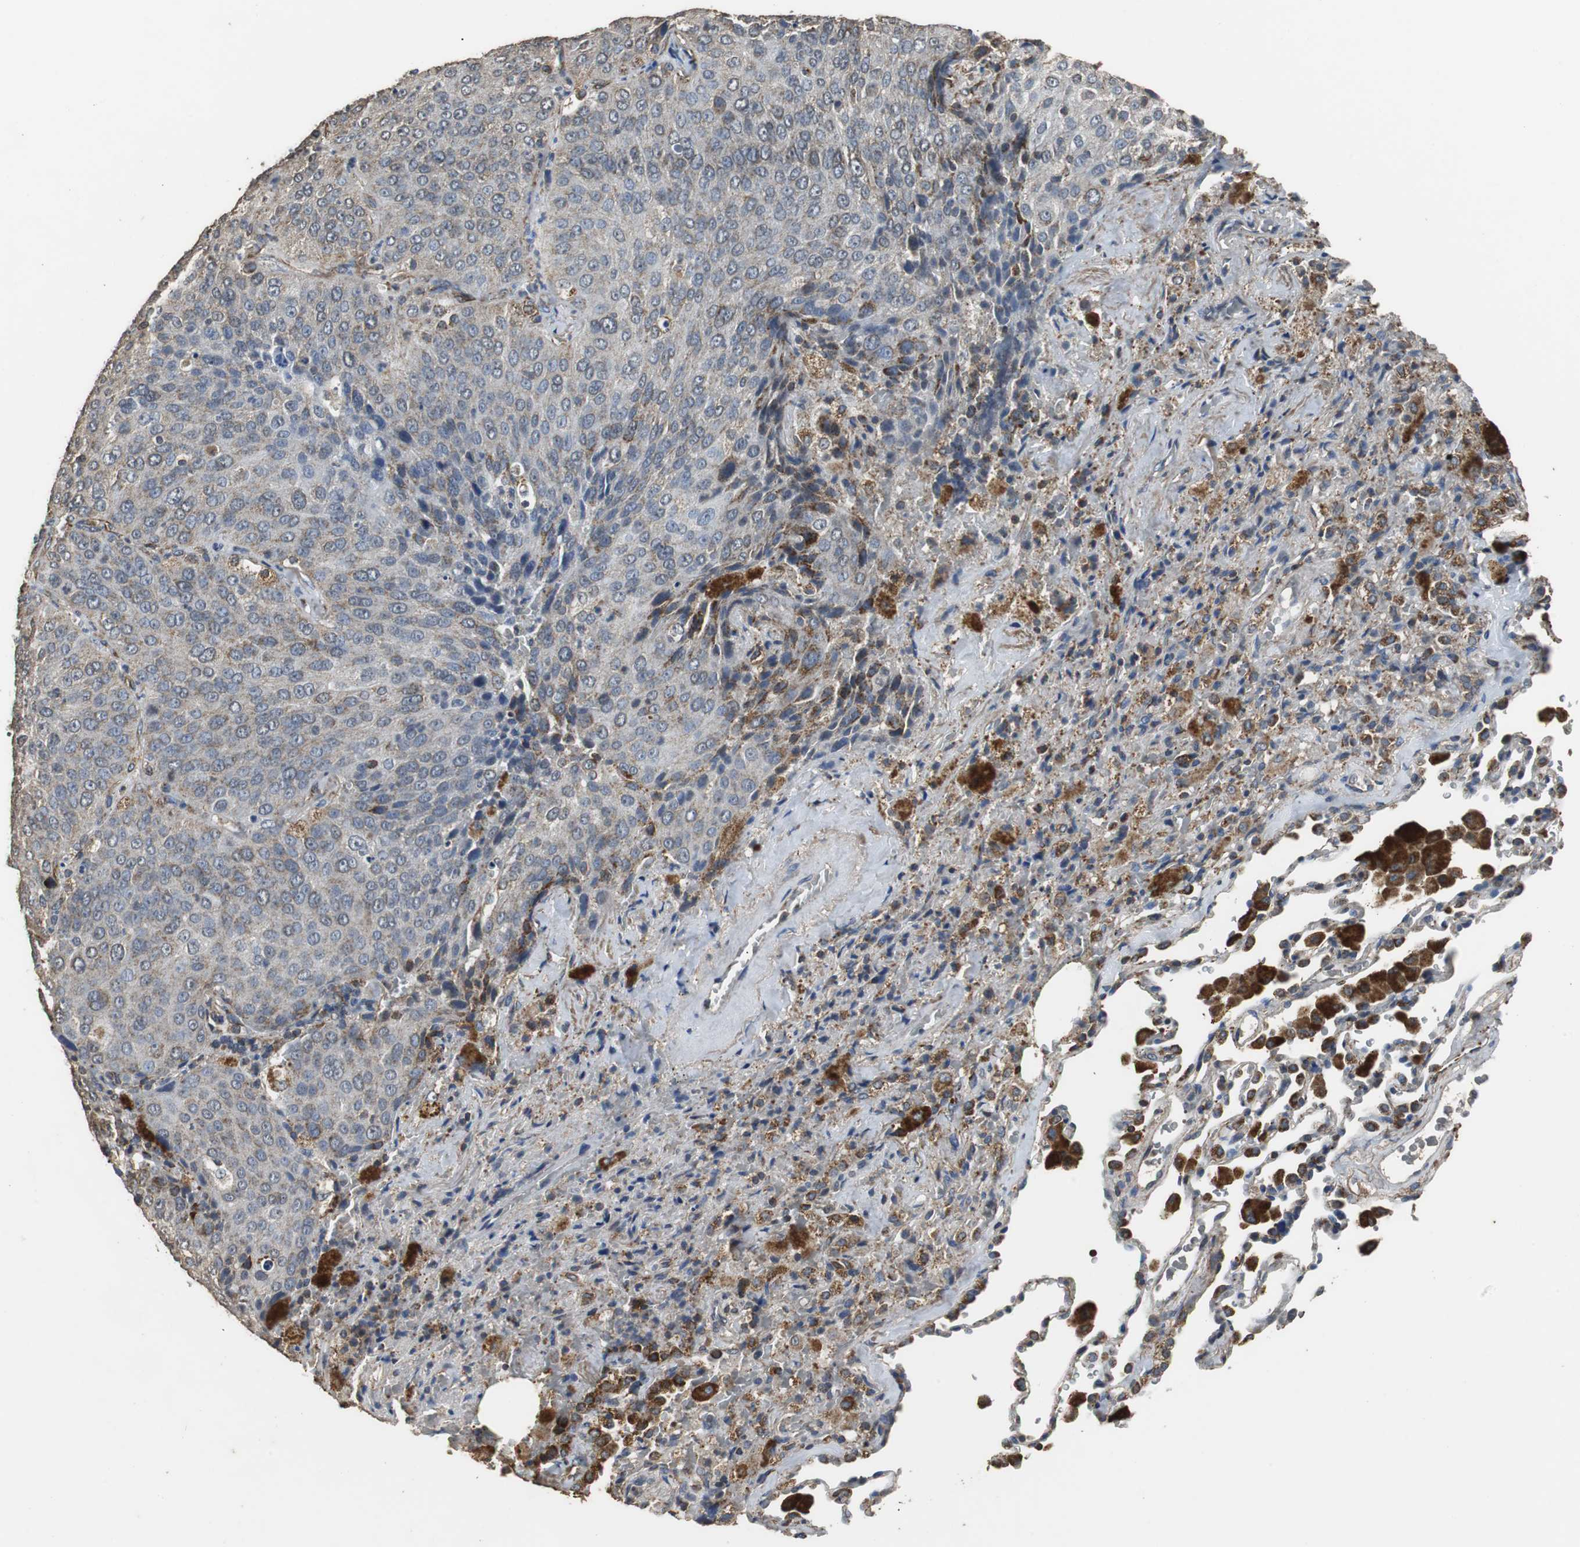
{"staining": {"intensity": "weak", "quantity": "<25%", "location": "cytoplasmic/membranous"}, "tissue": "lung cancer", "cell_type": "Tumor cells", "image_type": "cancer", "snomed": [{"axis": "morphology", "description": "Squamous cell carcinoma, NOS"}, {"axis": "topography", "description": "Lung"}], "caption": "Protein analysis of lung squamous cell carcinoma reveals no significant expression in tumor cells. (Brightfield microscopy of DAB immunohistochemistry at high magnification).", "gene": "NNT", "patient": {"sex": "male", "age": 54}}